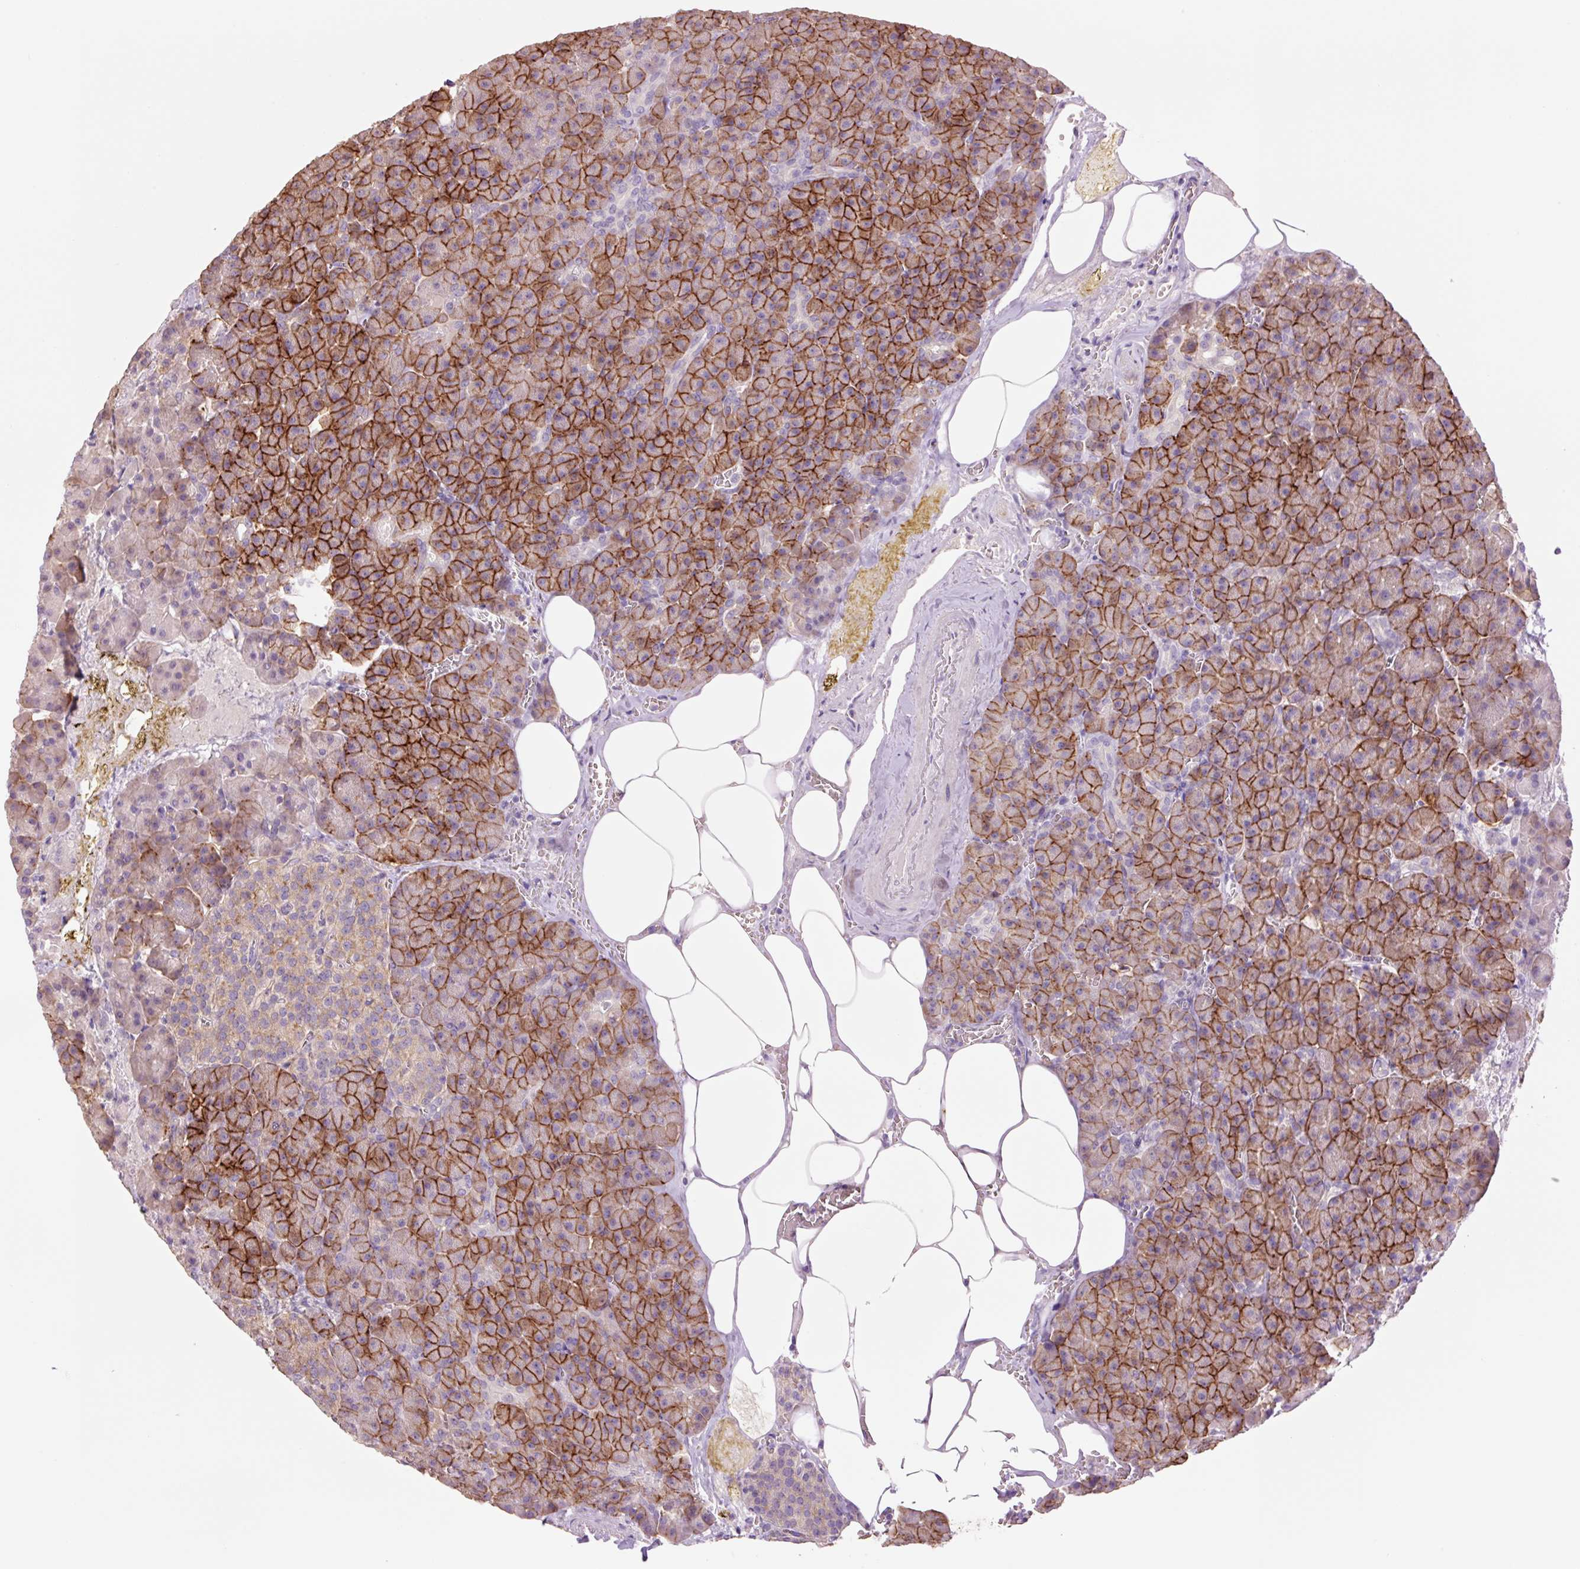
{"staining": {"intensity": "strong", "quantity": "25%-75%", "location": "cytoplasmic/membranous"}, "tissue": "pancreas", "cell_type": "Exocrine glandular cells", "image_type": "normal", "snomed": [{"axis": "morphology", "description": "Normal tissue, NOS"}, {"axis": "topography", "description": "Pancreas"}], "caption": "A photomicrograph of pancreas stained for a protein reveals strong cytoplasmic/membranous brown staining in exocrine glandular cells.", "gene": "SLC1A4", "patient": {"sex": "female", "age": 74}}